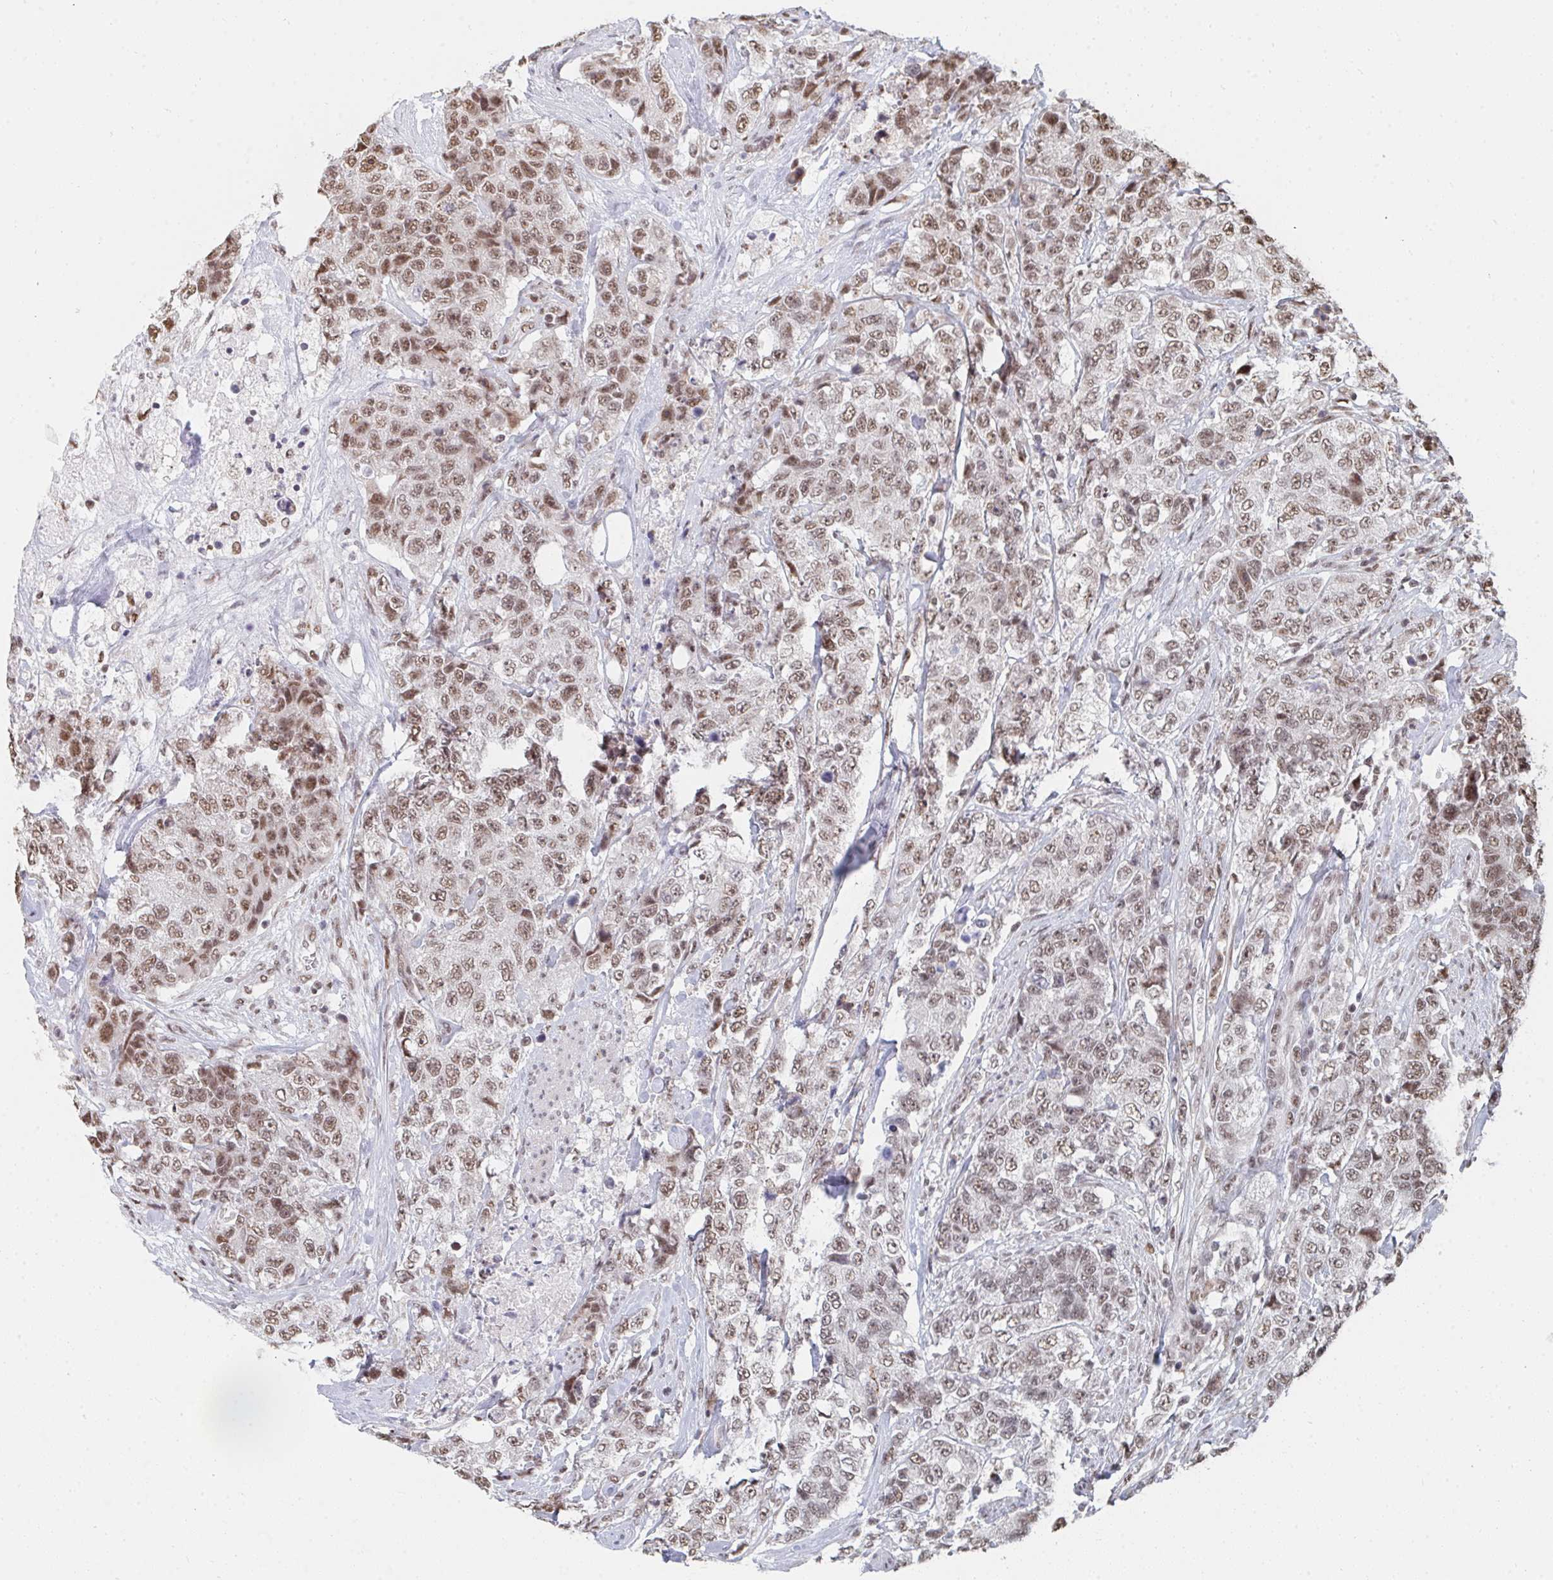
{"staining": {"intensity": "moderate", "quantity": ">75%", "location": "nuclear"}, "tissue": "urothelial cancer", "cell_type": "Tumor cells", "image_type": "cancer", "snomed": [{"axis": "morphology", "description": "Urothelial carcinoma, High grade"}, {"axis": "topography", "description": "Urinary bladder"}], "caption": "A brown stain highlights moderate nuclear expression of a protein in human urothelial cancer tumor cells.", "gene": "MBNL1", "patient": {"sex": "female", "age": 78}}